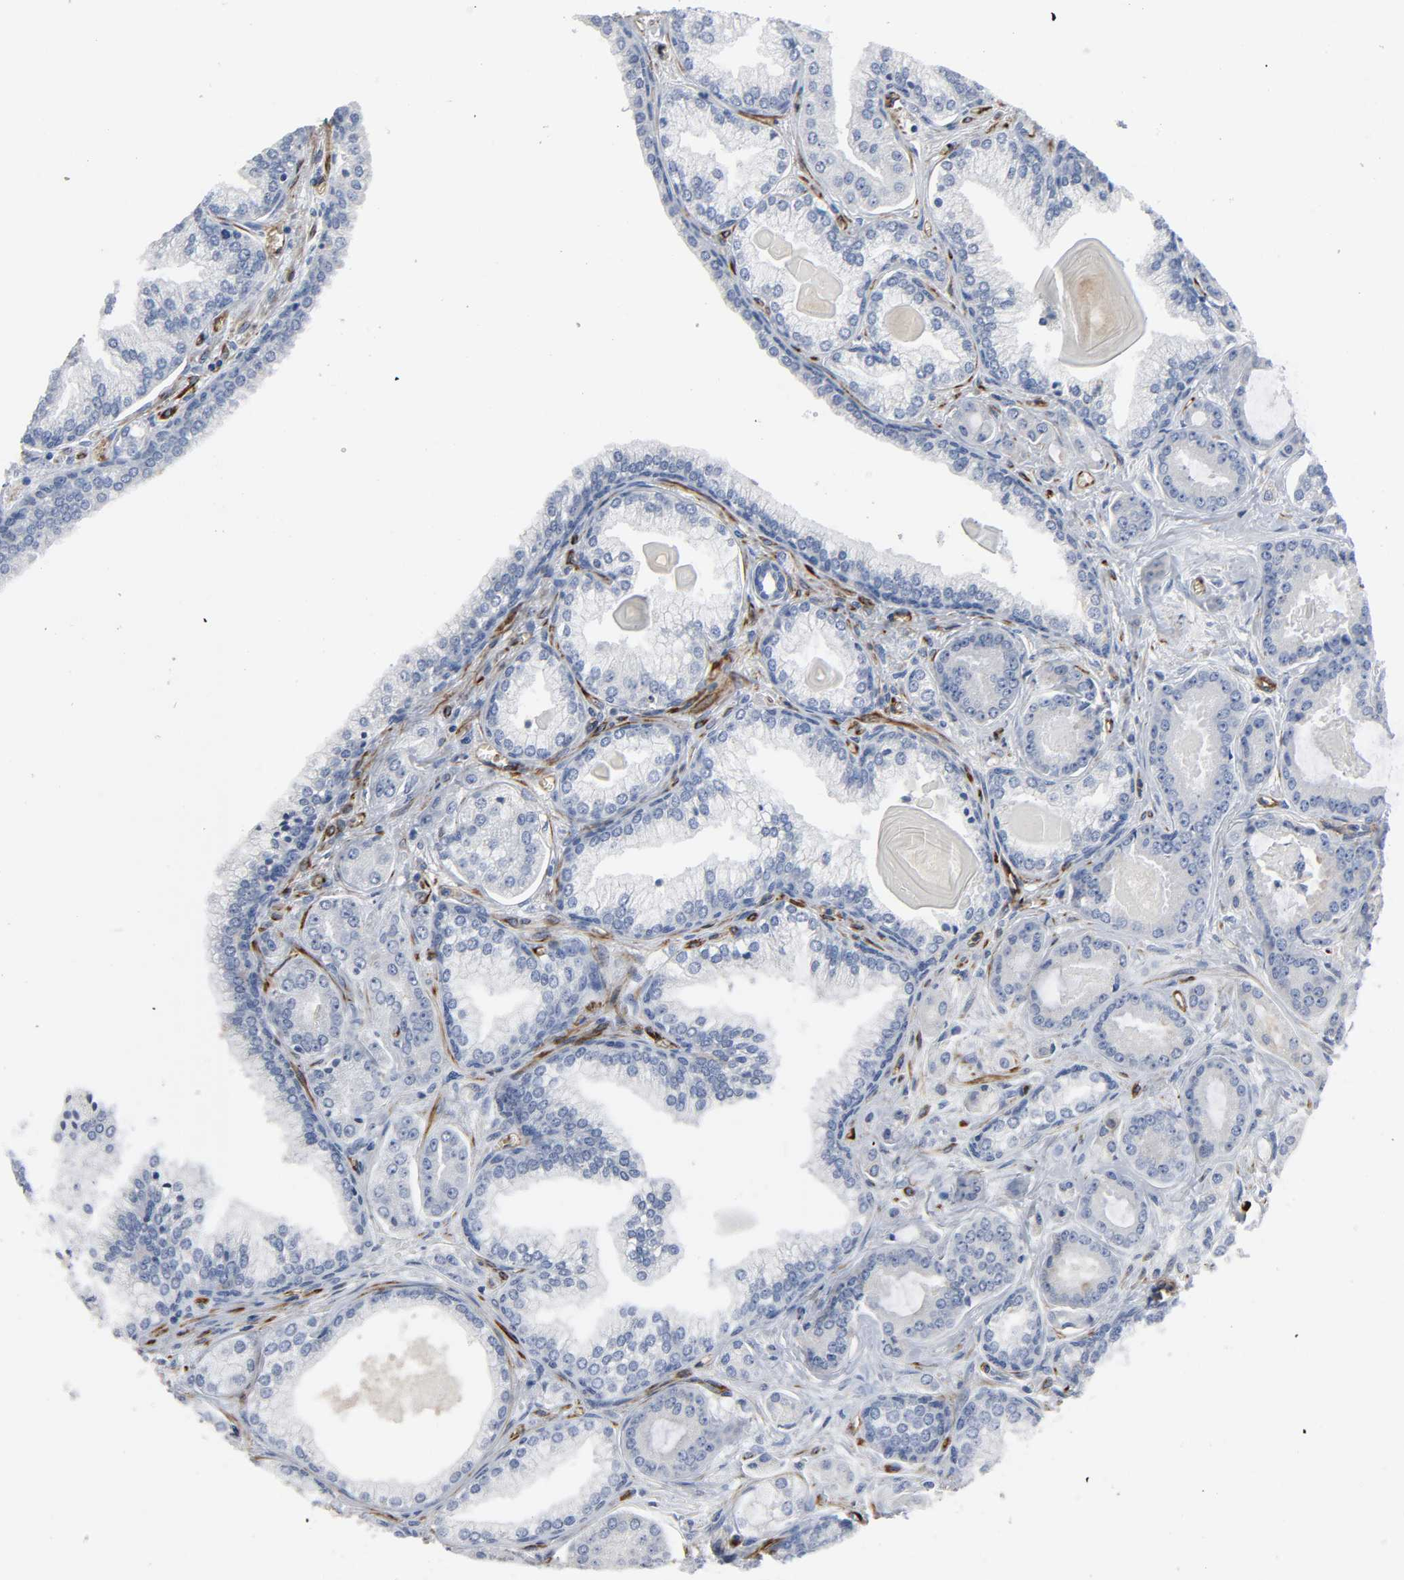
{"staining": {"intensity": "negative", "quantity": "none", "location": "none"}, "tissue": "prostate cancer", "cell_type": "Tumor cells", "image_type": "cancer", "snomed": [{"axis": "morphology", "description": "Adenocarcinoma, Low grade"}, {"axis": "topography", "description": "Prostate"}], "caption": "Immunohistochemistry of human prostate low-grade adenocarcinoma shows no positivity in tumor cells.", "gene": "PECAM1", "patient": {"sex": "male", "age": 59}}